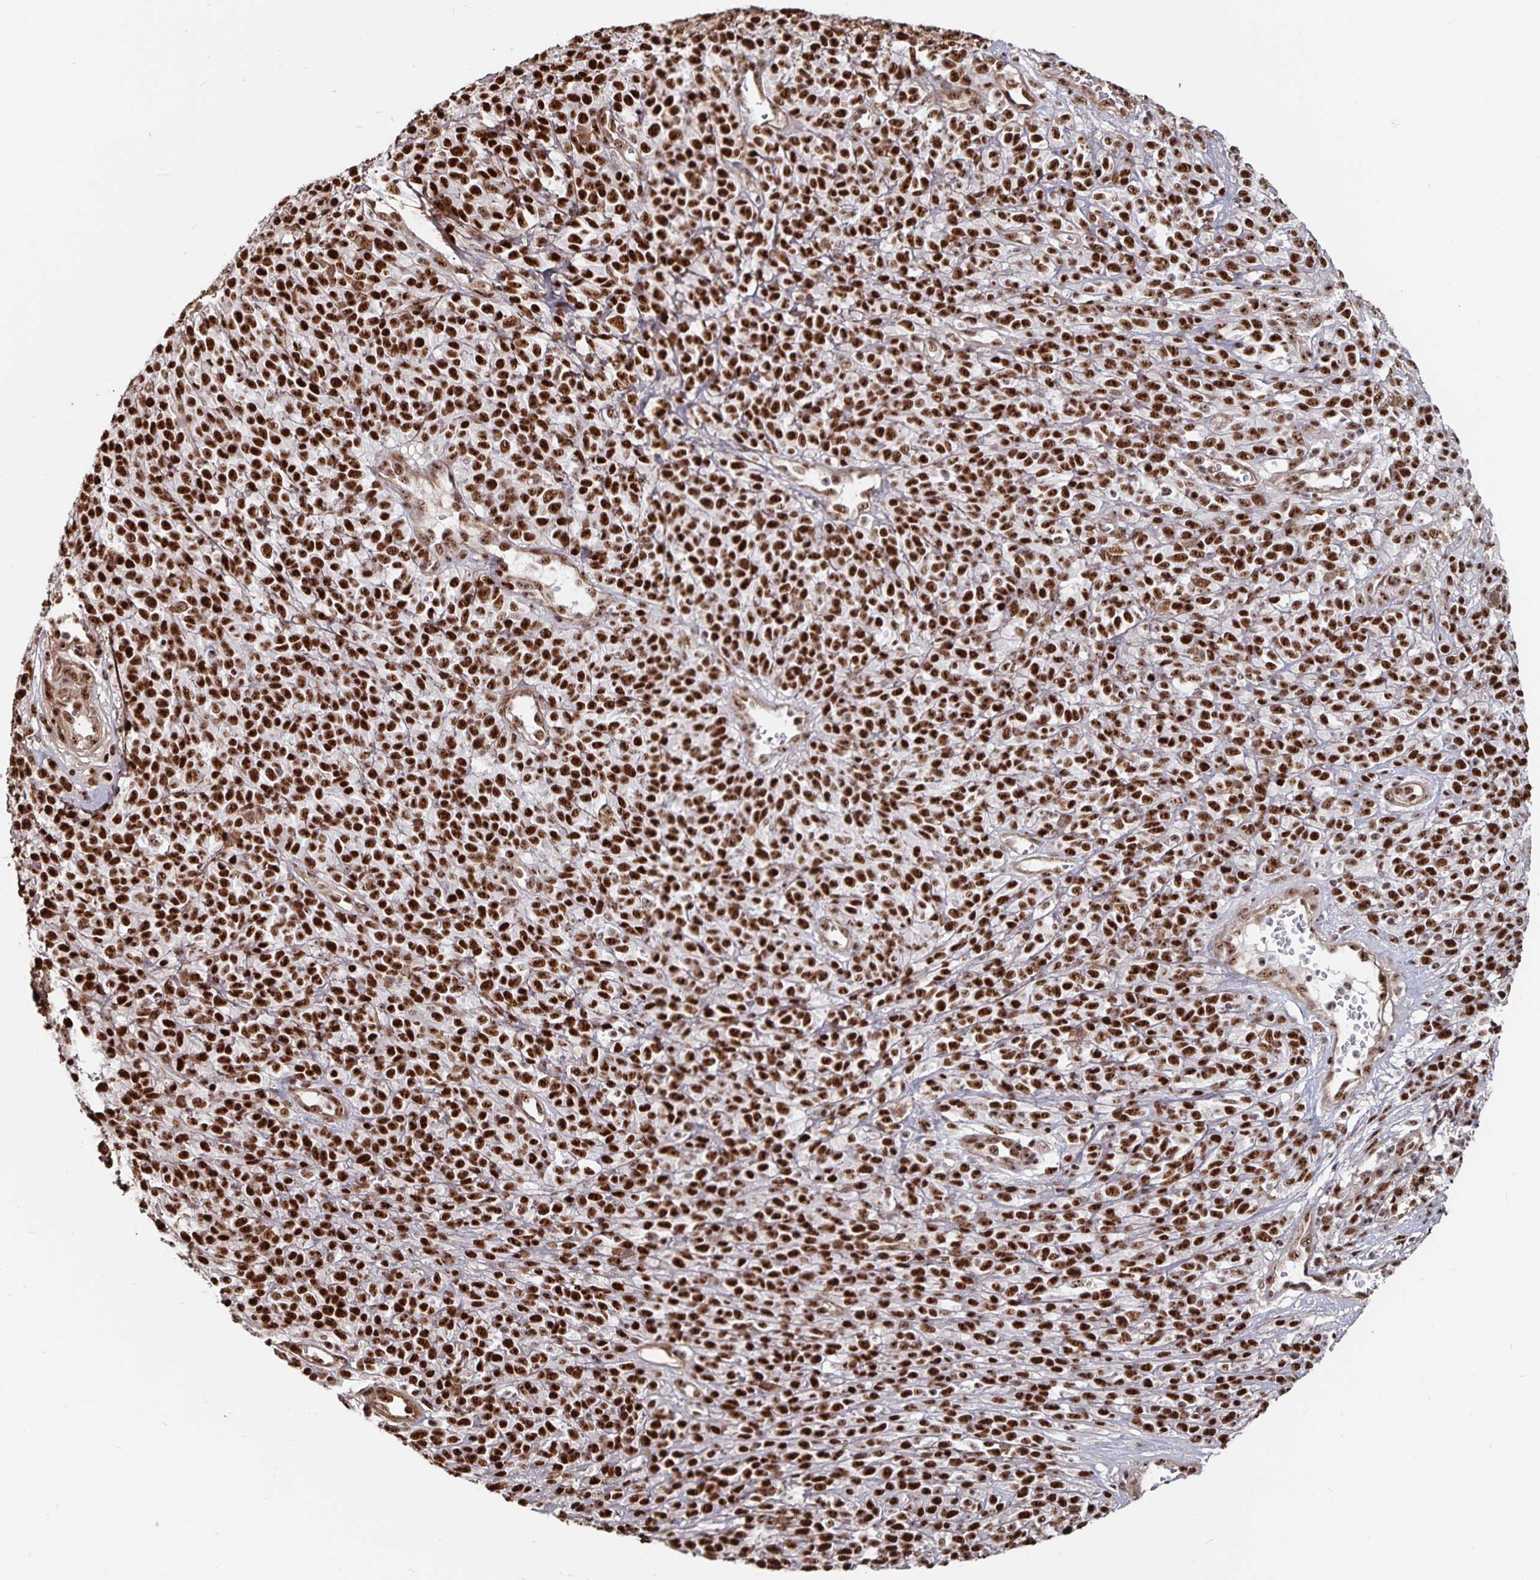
{"staining": {"intensity": "strong", "quantity": ">75%", "location": "nuclear"}, "tissue": "melanoma", "cell_type": "Tumor cells", "image_type": "cancer", "snomed": [{"axis": "morphology", "description": "Malignant melanoma, NOS"}, {"axis": "topography", "description": "Skin"}, {"axis": "topography", "description": "Skin of trunk"}], "caption": "The immunohistochemical stain labels strong nuclear staining in tumor cells of melanoma tissue.", "gene": "LAS1L", "patient": {"sex": "male", "age": 74}}